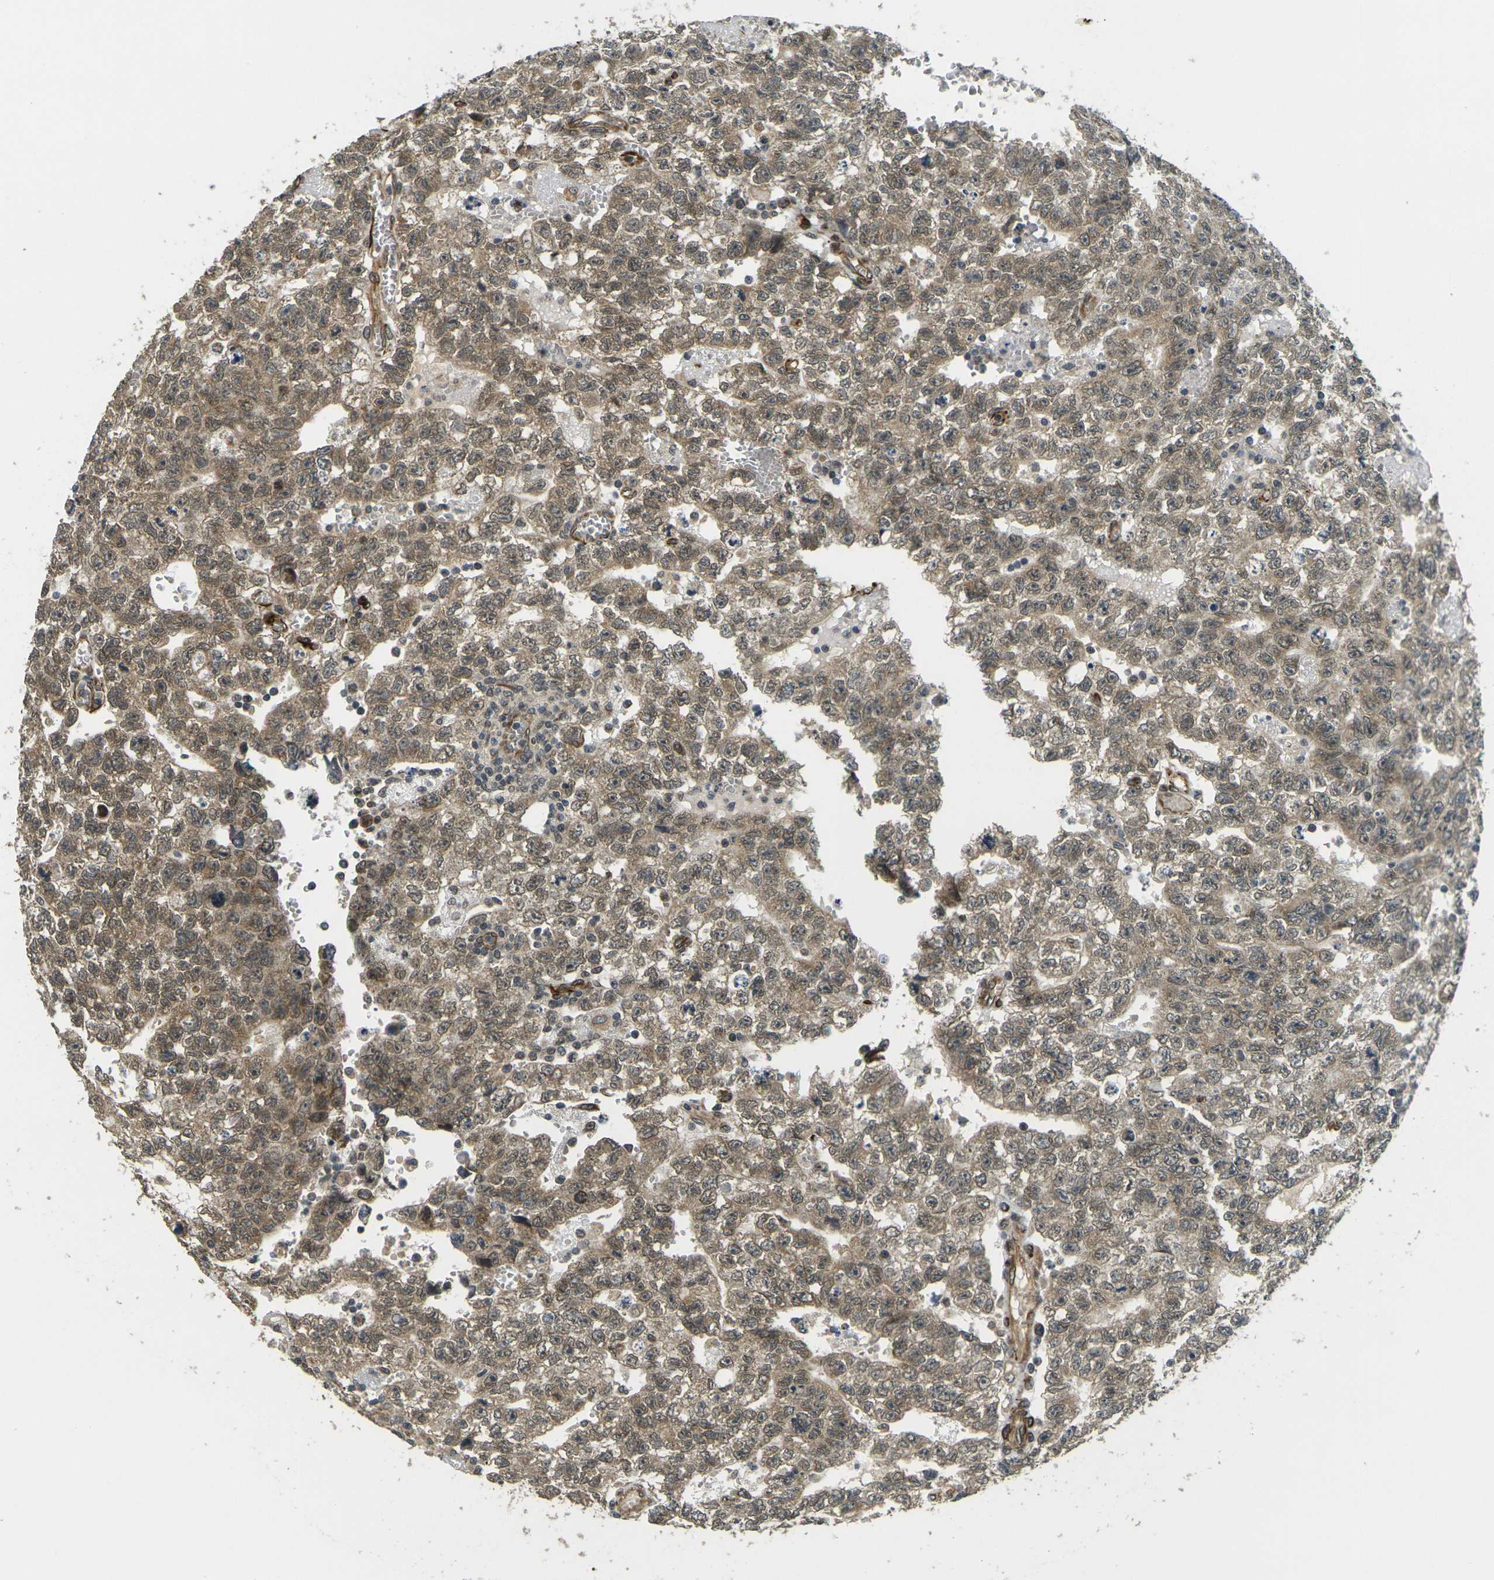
{"staining": {"intensity": "moderate", "quantity": ">75%", "location": "cytoplasmic/membranous"}, "tissue": "testis cancer", "cell_type": "Tumor cells", "image_type": "cancer", "snomed": [{"axis": "morphology", "description": "Seminoma, NOS"}, {"axis": "morphology", "description": "Carcinoma, Embryonal, NOS"}, {"axis": "topography", "description": "Testis"}], "caption": "This image exhibits immunohistochemistry (IHC) staining of testis cancer (embryonal carcinoma), with medium moderate cytoplasmic/membranous positivity in approximately >75% of tumor cells.", "gene": "FUT11", "patient": {"sex": "male", "age": 38}}